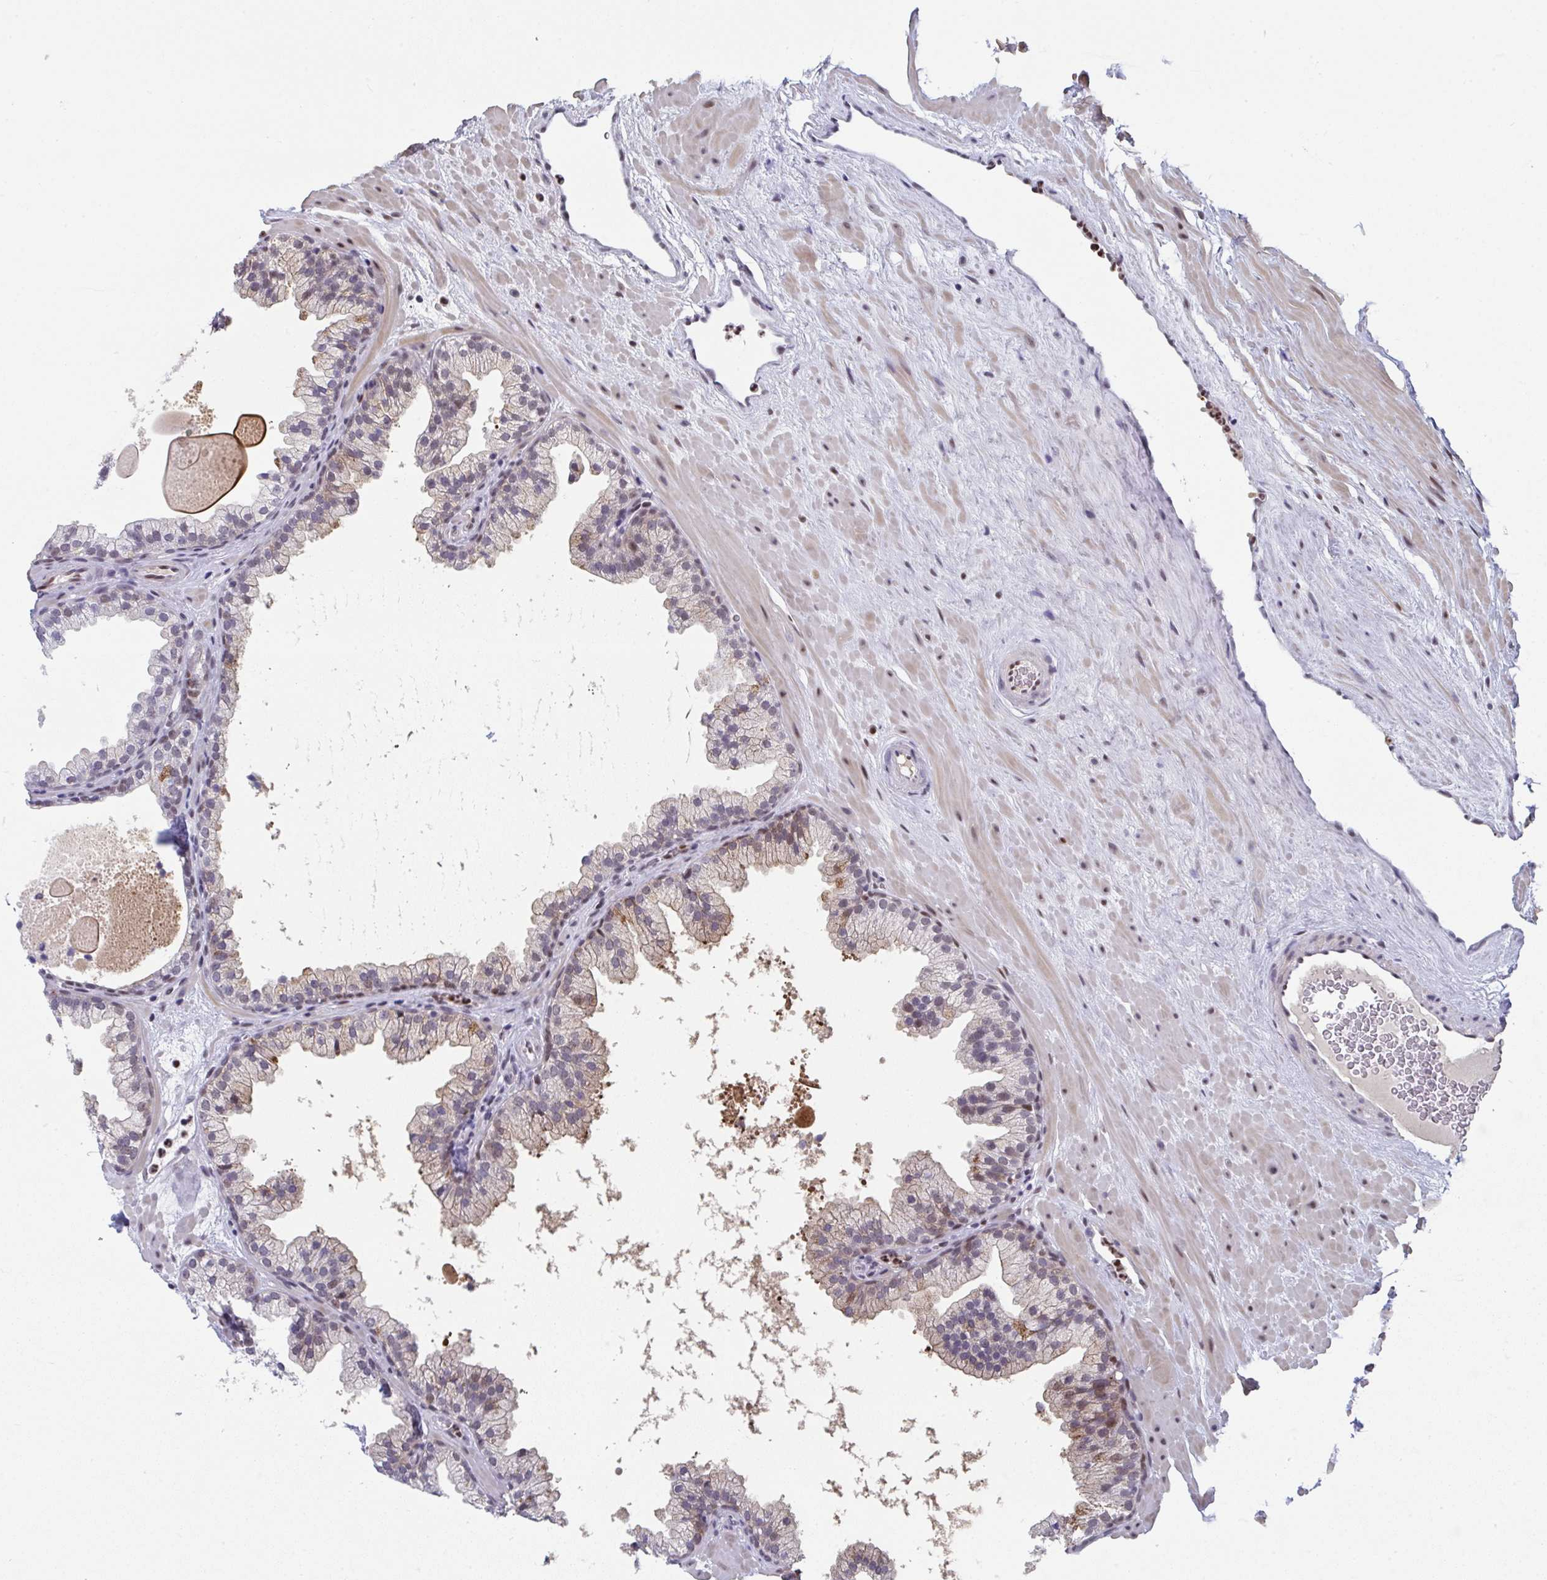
{"staining": {"intensity": "weak", "quantity": "25%-75%", "location": "cytoplasmic/membranous,nuclear"}, "tissue": "prostate", "cell_type": "Glandular cells", "image_type": "normal", "snomed": [{"axis": "morphology", "description": "Normal tissue, NOS"}, {"axis": "topography", "description": "Prostate"}, {"axis": "topography", "description": "Peripheral nerve tissue"}], "caption": "Protein positivity by IHC reveals weak cytoplasmic/membranous,nuclear staining in about 25%-75% of glandular cells in unremarkable prostate.", "gene": "JDP2", "patient": {"sex": "male", "age": 61}}